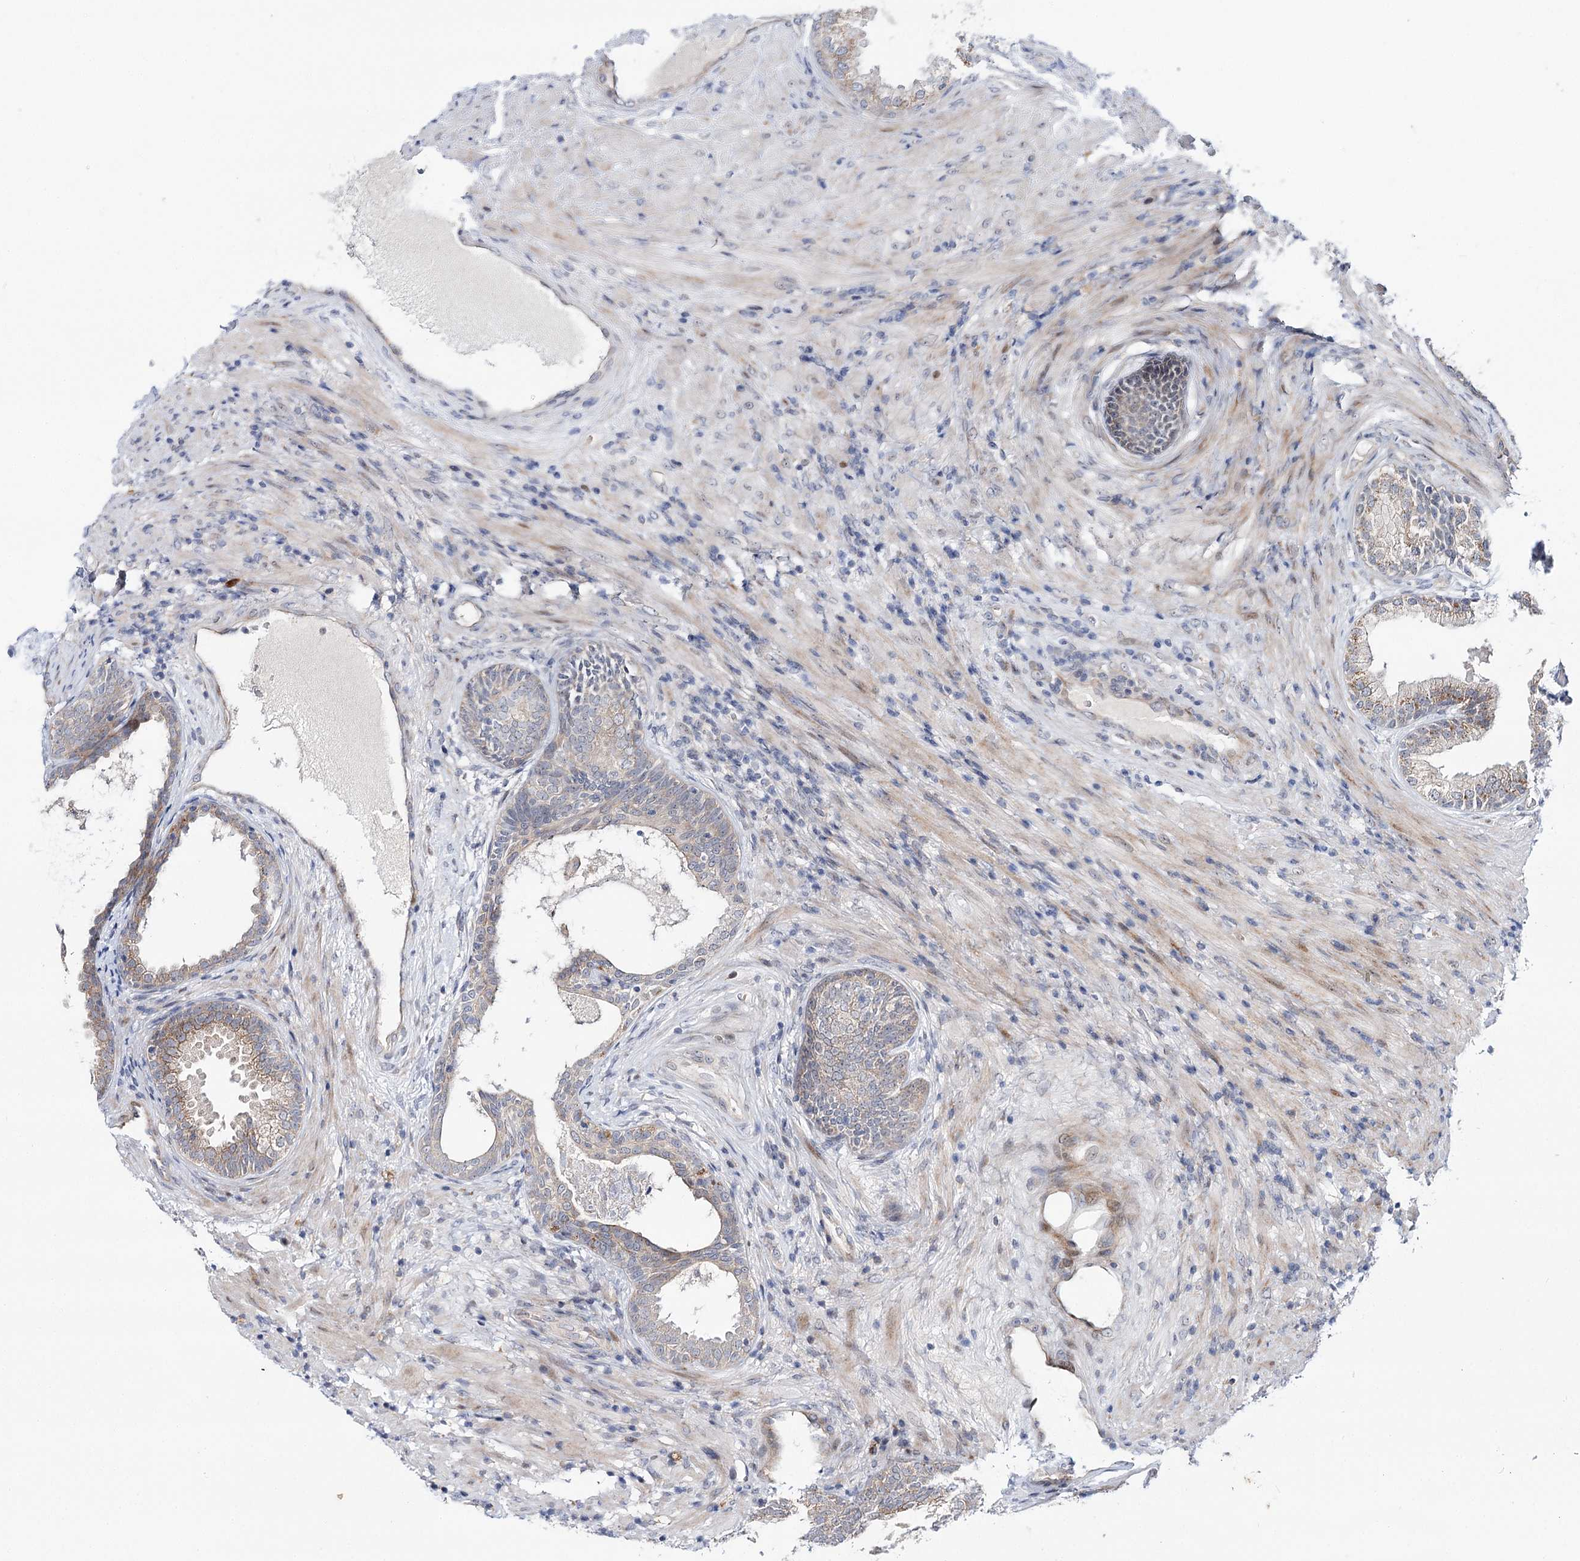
{"staining": {"intensity": "weak", "quantity": "25%-75%", "location": "cytoplasmic/membranous"}, "tissue": "prostate", "cell_type": "Glandular cells", "image_type": "normal", "snomed": [{"axis": "morphology", "description": "Normal tissue, NOS"}, {"axis": "topography", "description": "Prostate"}], "caption": "Approximately 25%-75% of glandular cells in normal prostate reveal weak cytoplasmic/membranous protein positivity as visualized by brown immunohistochemical staining.", "gene": "ARHGAP32", "patient": {"sex": "male", "age": 76}}